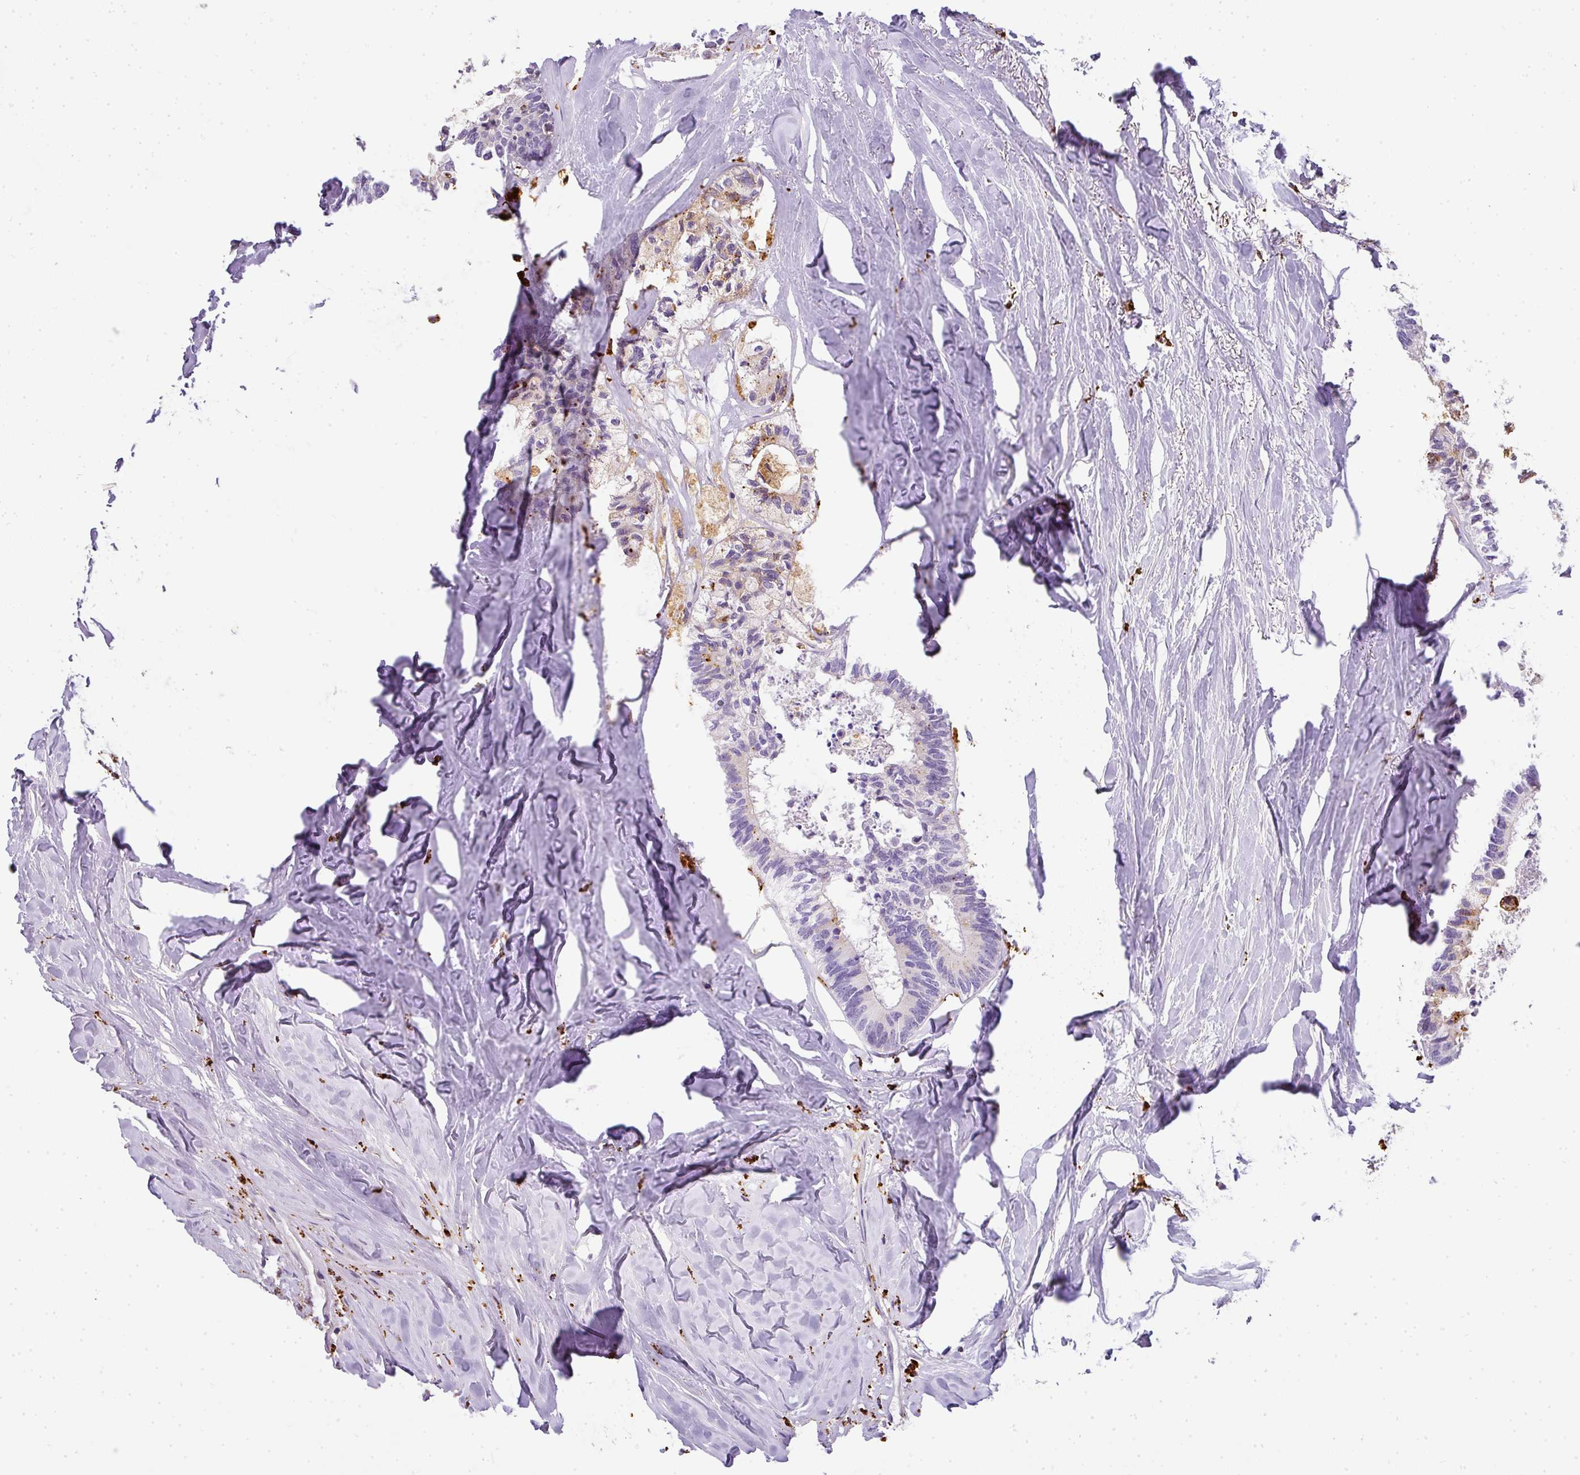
{"staining": {"intensity": "moderate", "quantity": "<25%", "location": "cytoplasmic/membranous"}, "tissue": "colorectal cancer", "cell_type": "Tumor cells", "image_type": "cancer", "snomed": [{"axis": "morphology", "description": "Adenocarcinoma, NOS"}, {"axis": "topography", "description": "Colon"}, {"axis": "topography", "description": "Rectum"}], "caption": "This is a photomicrograph of immunohistochemistry staining of colorectal adenocarcinoma, which shows moderate staining in the cytoplasmic/membranous of tumor cells.", "gene": "MMACHC", "patient": {"sex": "male", "age": 57}}